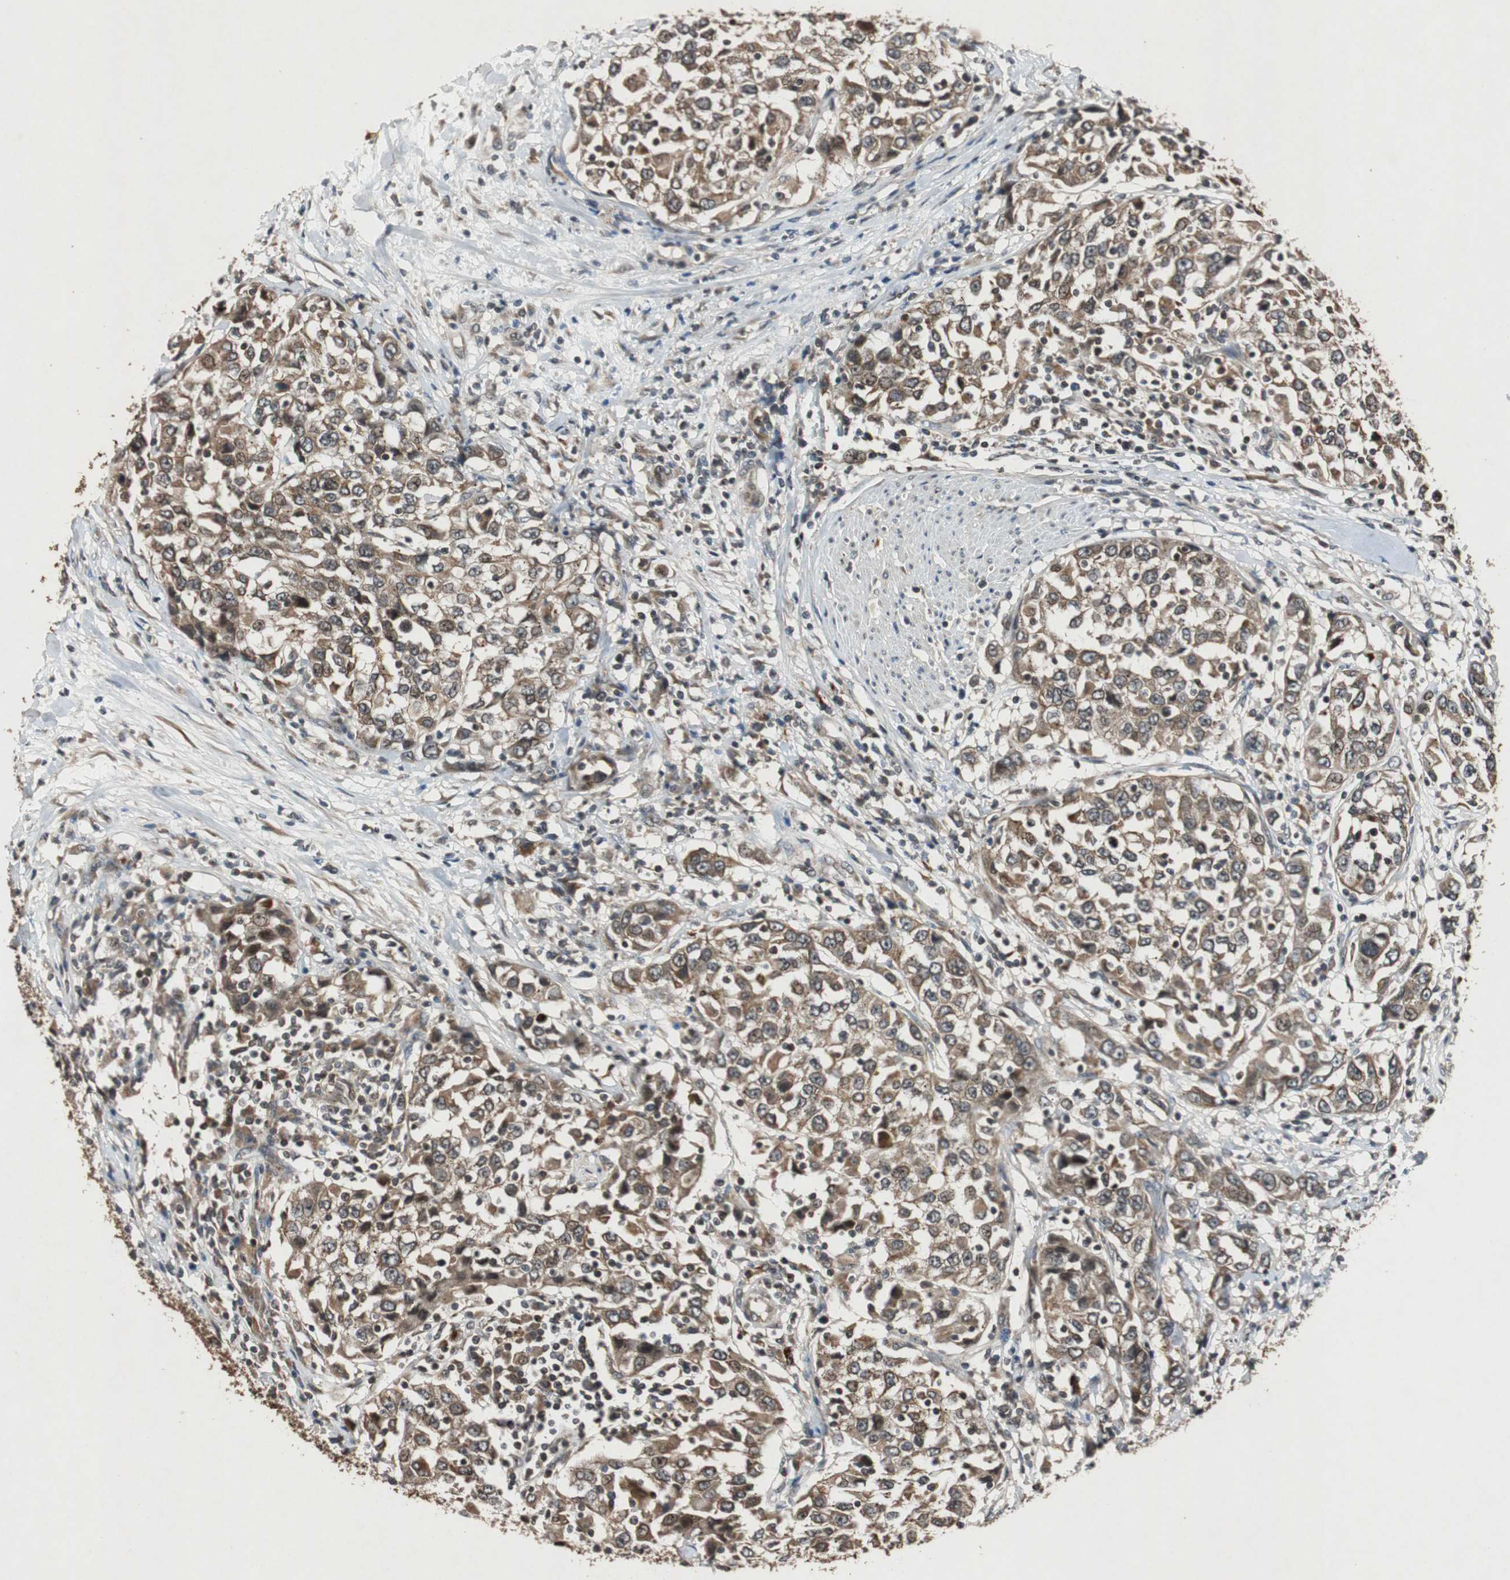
{"staining": {"intensity": "moderate", "quantity": ">75%", "location": "cytoplasmic/membranous"}, "tissue": "urothelial cancer", "cell_type": "Tumor cells", "image_type": "cancer", "snomed": [{"axis": "morphology", "description": "Urothelial carcinoma, High grade"}, {"axis": "topography", "description": "Urinary bladder"}], "caption": "Approximately >75% of tumor cells in human urothelial cancer exhibit moderate cytoplasmic/membranous protein positivity as visualized by brown immunohistochemical staining.", "gene": "SLIT2", "patient": {"sex": "female", "age": 80}}